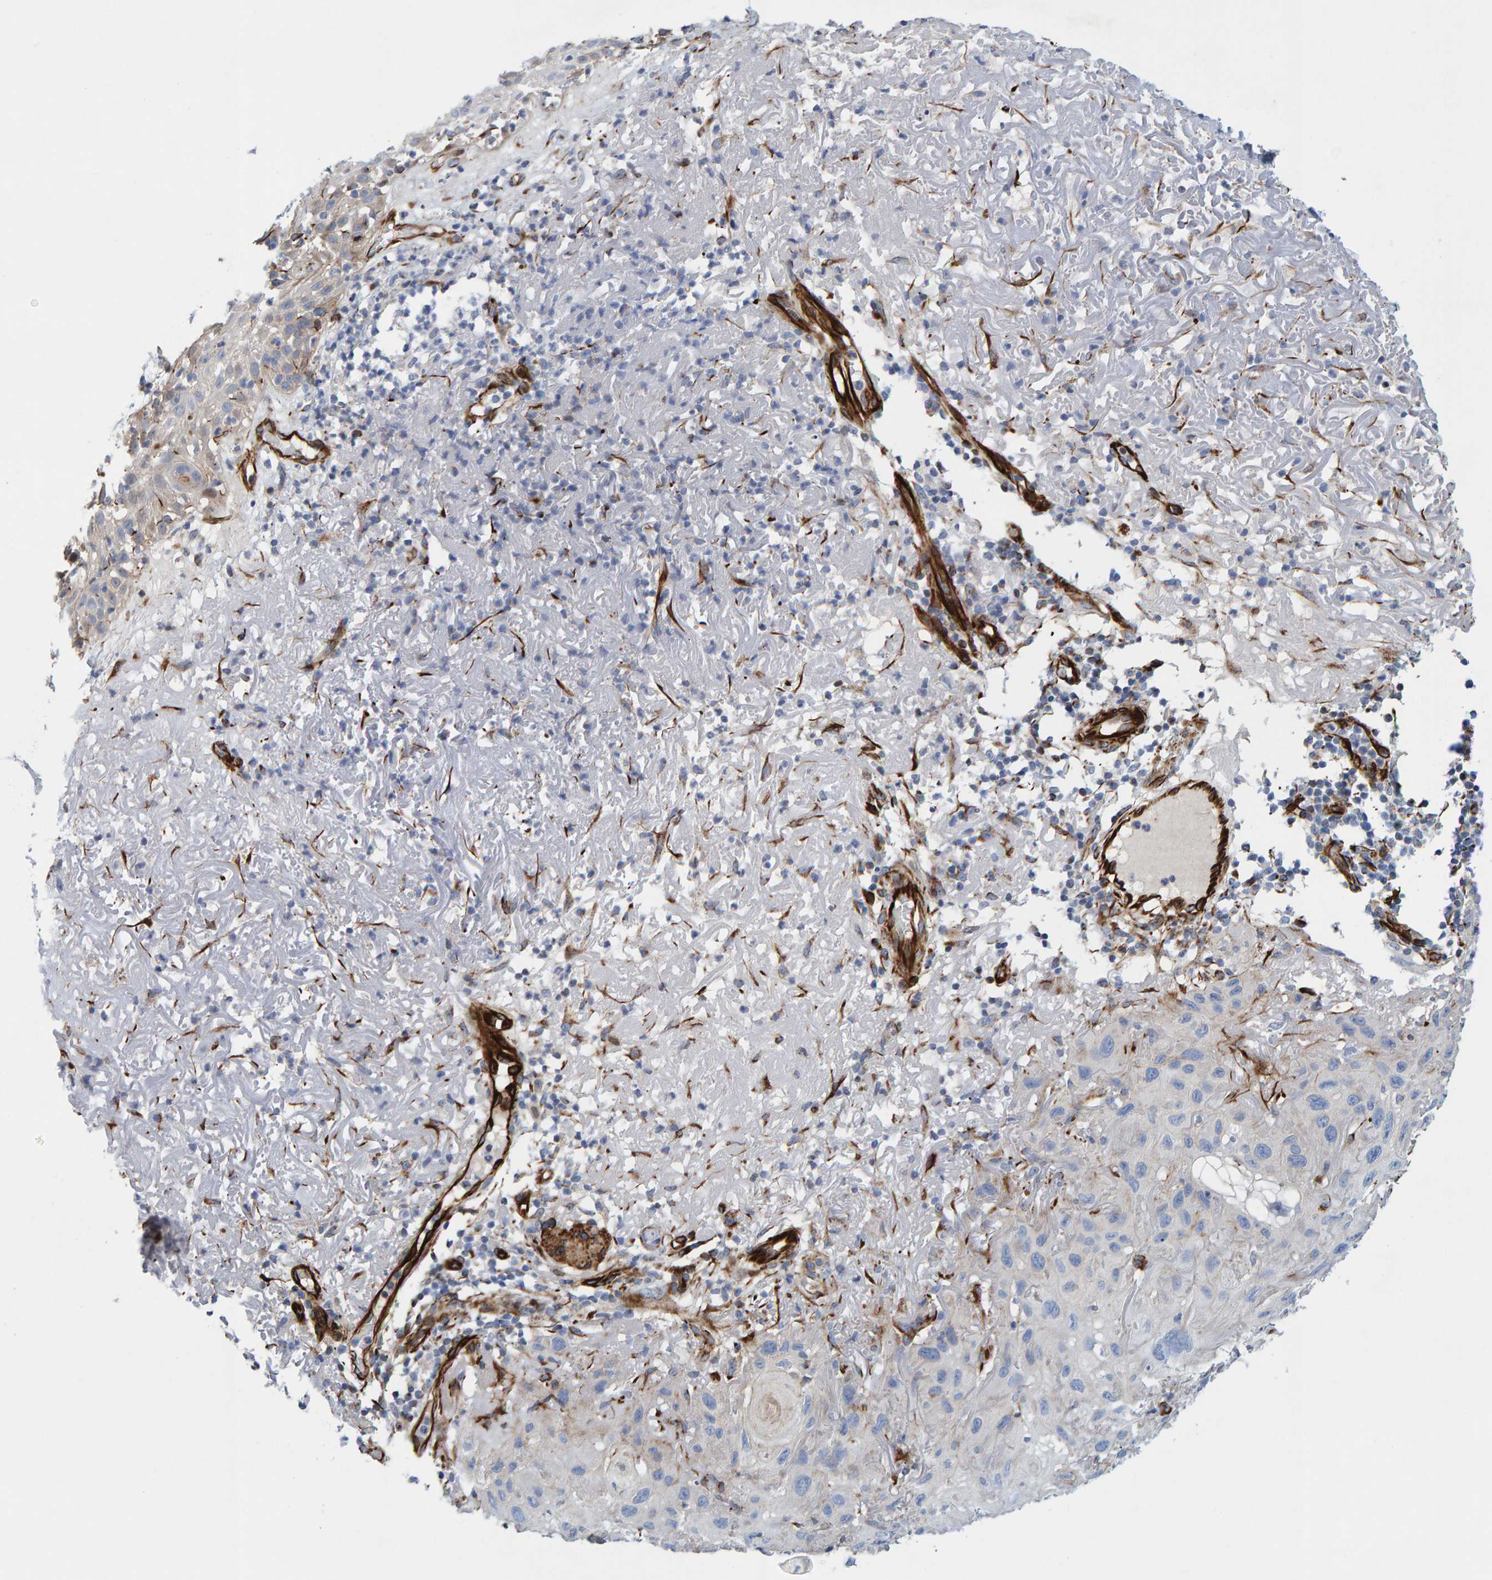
{"staining": {"intensity": "negative", "quantity": "none", "location": "none"}, "tissue": "skin cancer", "cell_type": "Tumor cells", "image_type": "cancer", "snomed": [{"axis": "morphology", "description": "Squamous cell carcinoma, NOS"}, {"axis": "topography", "description": "Skin"}], "caption": "Photomicrograph shows no protein positivity in tumor cells of skin squamous cell carcinoma tissue.", "gene": "POLG2", "patient": {"sex": "female", "age": 96}}